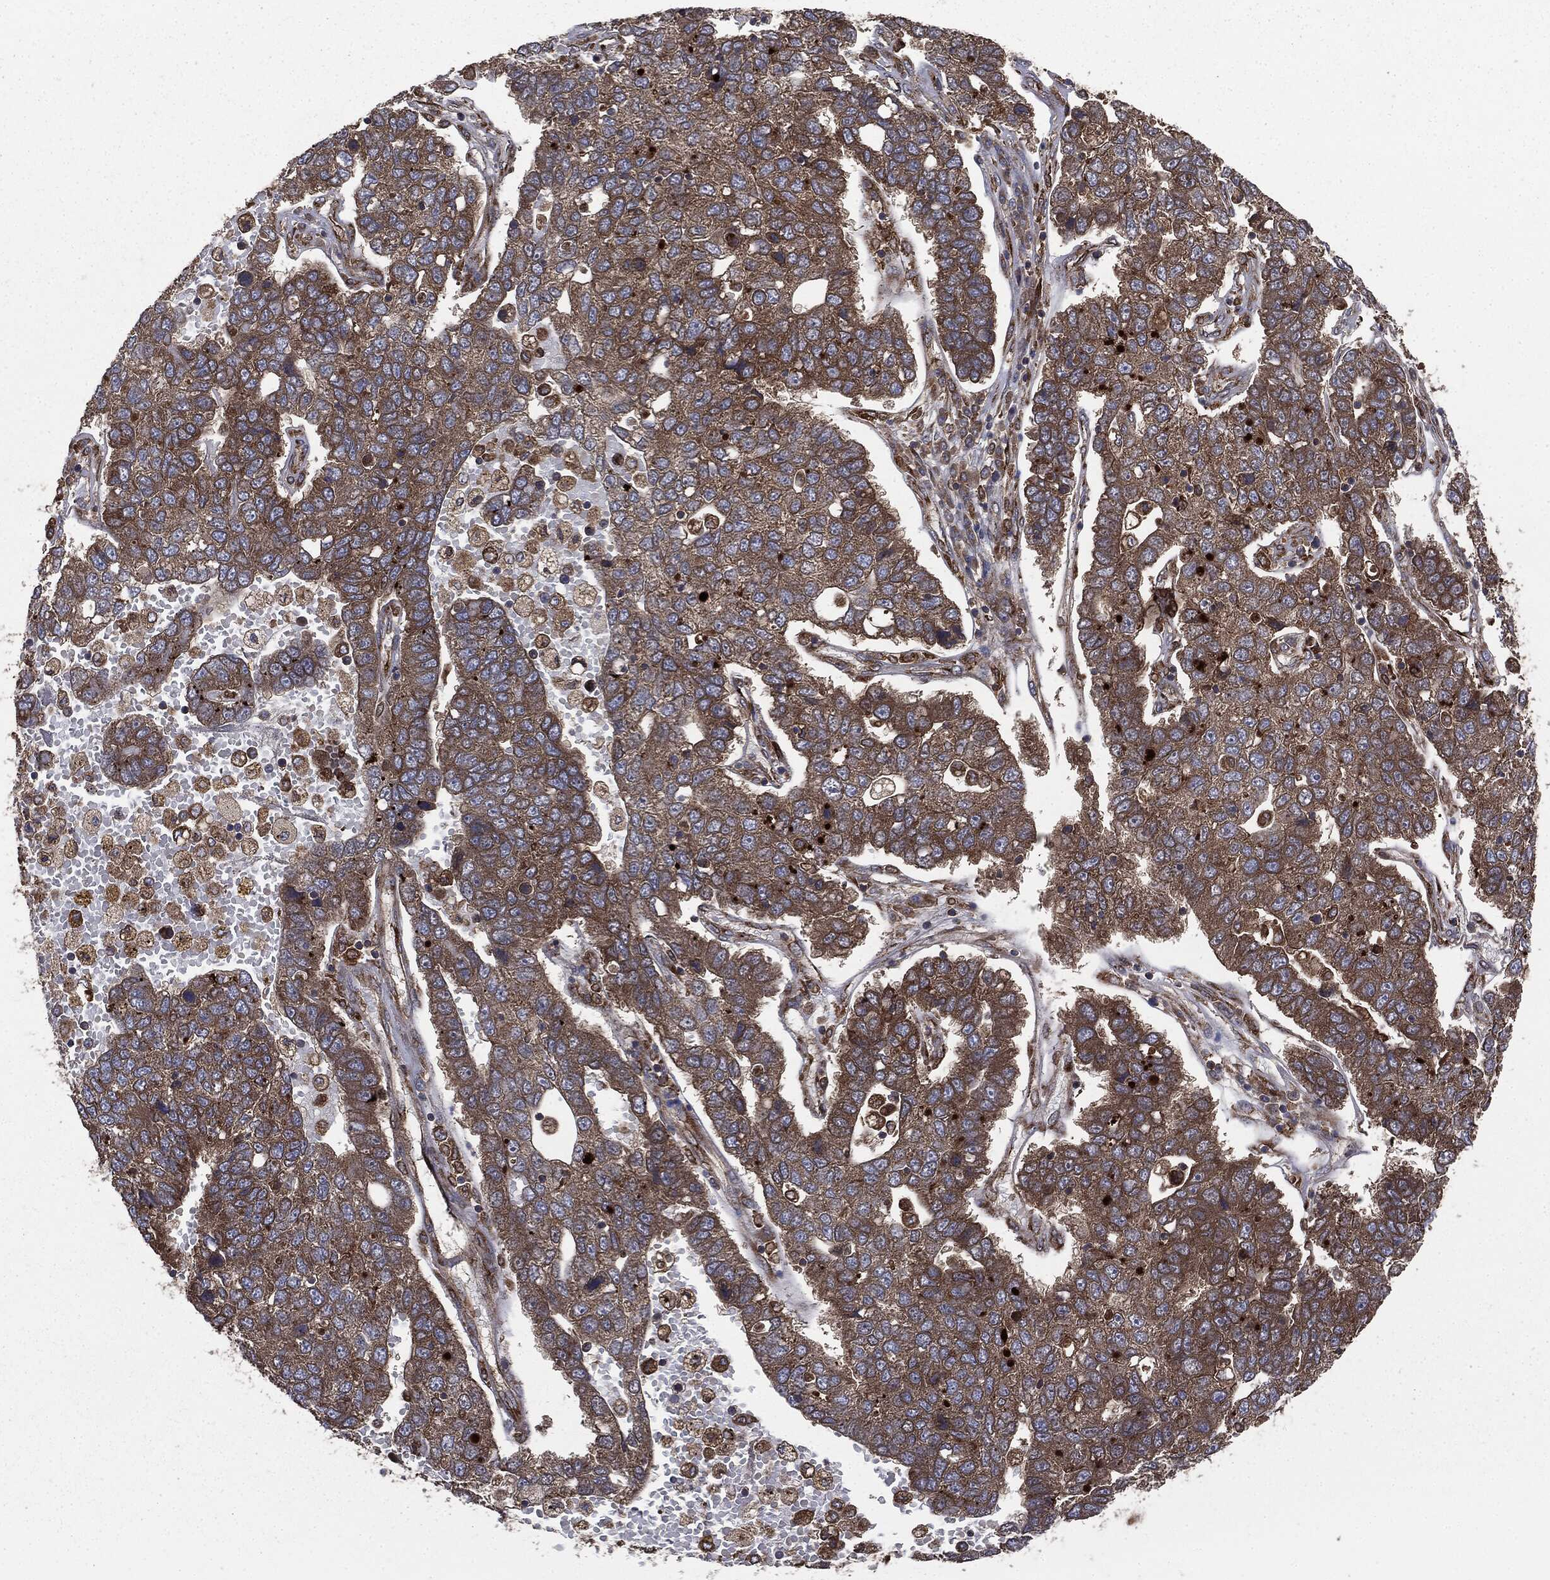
{"staining": {"intensity": "moderate", "quantity": ">75%", "location": "cytoplasmic/membranous"}, "tissue": "pancreatic cancer", "cell_type": "Tumor cells", "image_type": "cancer", "snomed": [{"axis": "morphology", "description": "Adenocarcinoma, NOS"}, {"axis": "topography", "description": "Pancreas"}], "caption": "An immunohistochemistry (IHC) photomicrograph of neoplastic tissue is shown. Protein staining in brown shows moderate cytoplasmic/membranous positivity in pancreatic cancer within tumor cells.", "gene": "PLOD3", "patient": {"sex": "female", "age": 61}}